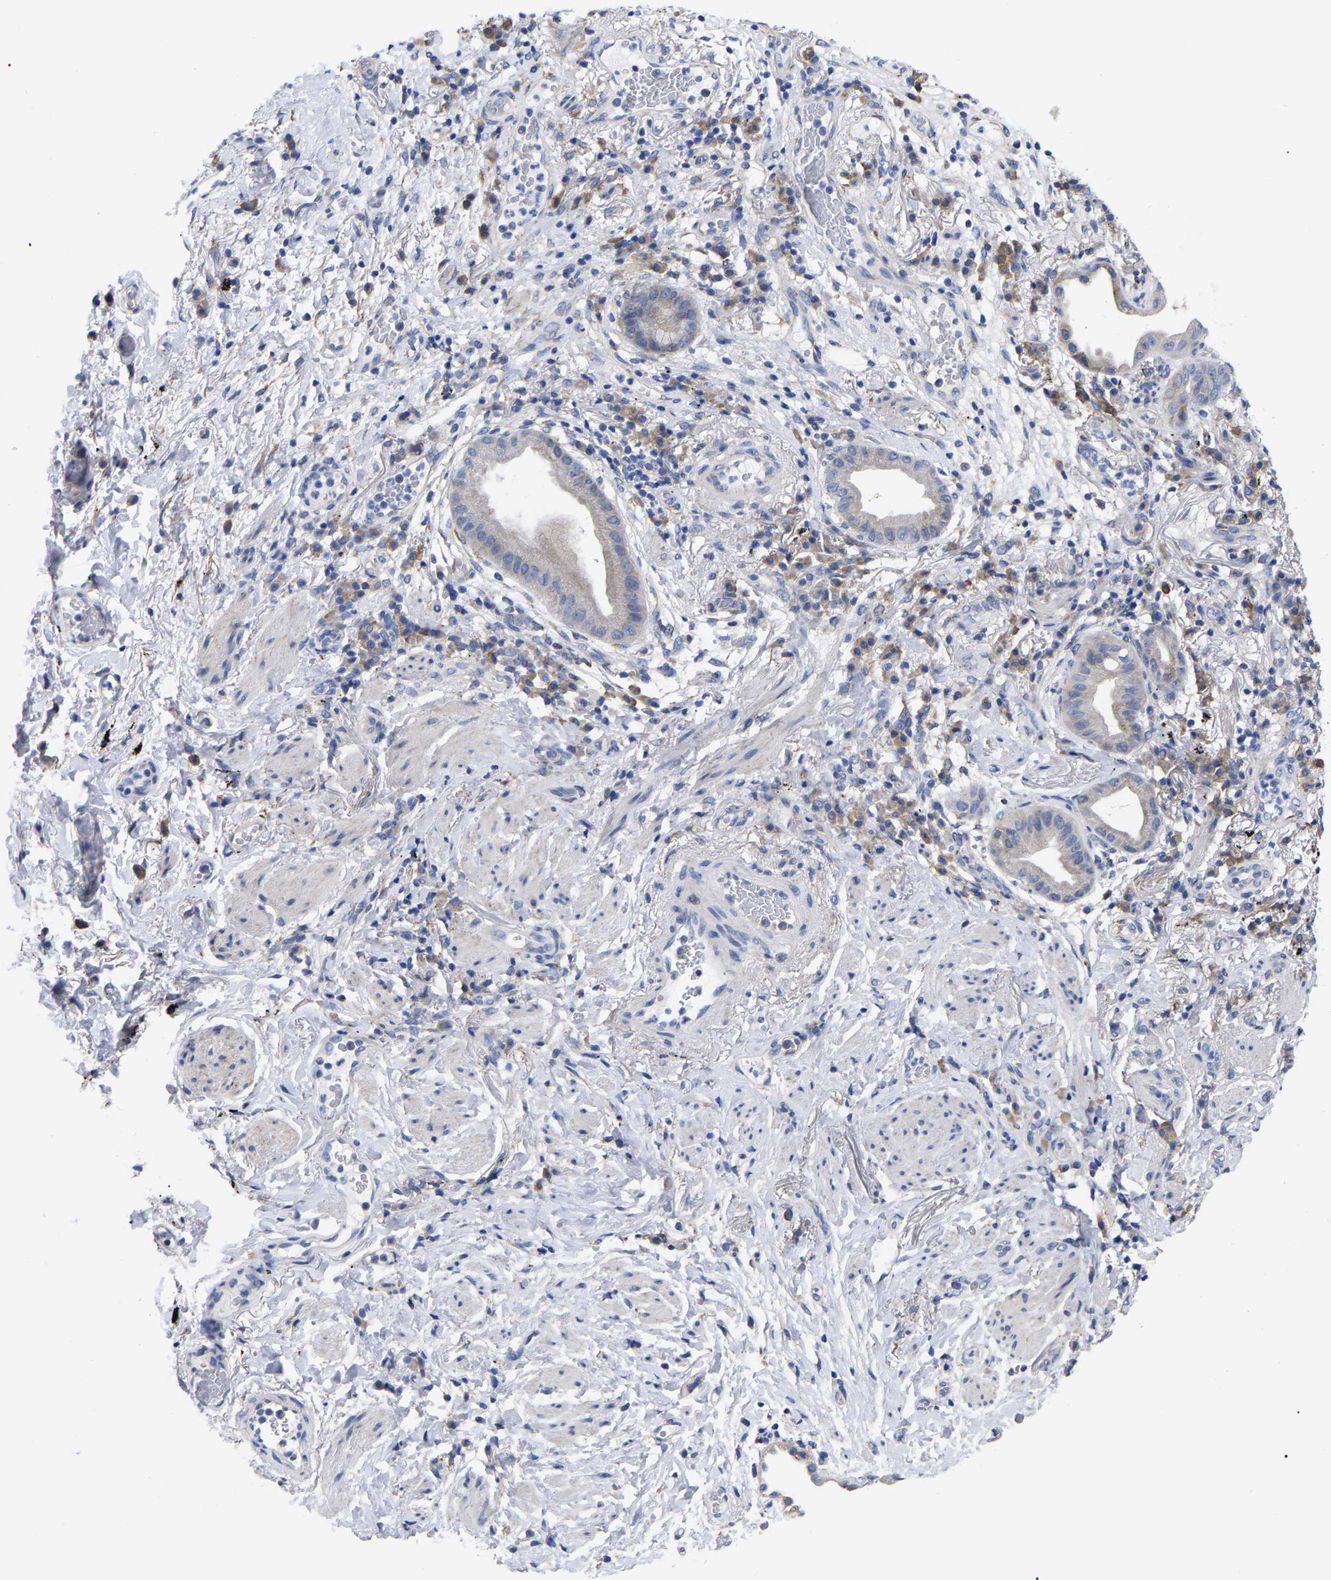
{"staining": {"intensity": "moderate", "quantity": ">75%", "location": "cytoplasmic/membranous"}, "tissue": "lung cancer", "cell_type": "Tumor cells", "image_type": "cancer", "snomed": [{"axis": "morphology", "description": "Normal tissue, NOS"}, {"axis": "morphology", "description": "Adenocarcinoma, NOS"}, {"axis": "topography", "description": "Bronchus"}, {"axis": "topography", "description": "Lung"}], "caption": "A photomicrograph showing moderate cytoplasmic/membranous positivity in approximately >75% of tumor cells in adenocarcinoma (lung), as visualized by brown immunohistochemical staining.", "gene": "CFAP298", "patient": {"sex": "female", "age": 70}}